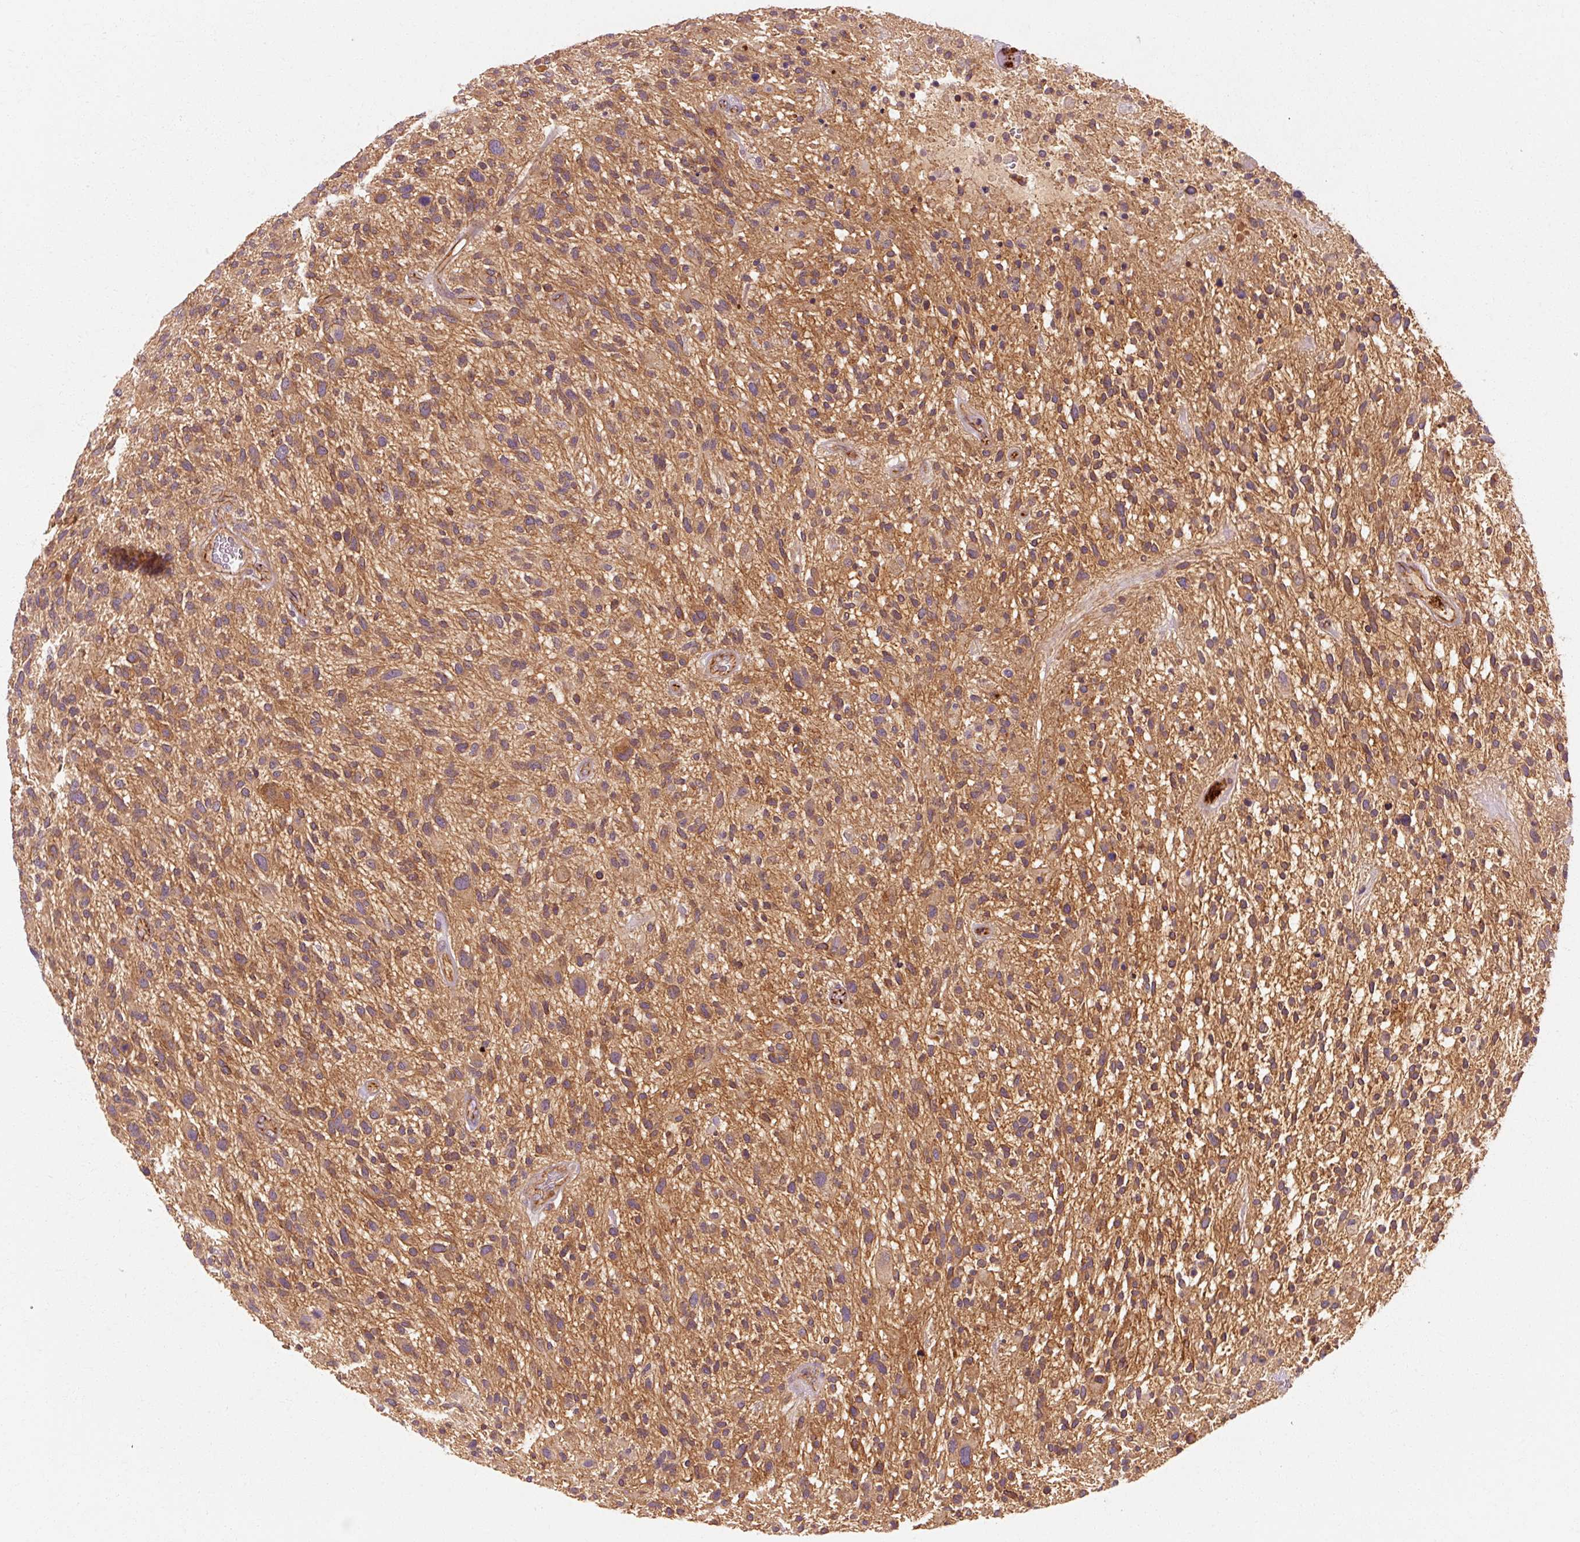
{"staining": {"intensity": "weak", "quantity": ">75%", "location": "cytoplasmic/membranous"}, "tissue": "glioma", "cell_type": "Tumor cells", "image_type": "cancer", "snomed": [{"axis": "morphology", "description": "Glioma, malignant, High grade"}, {"axis": "topography", "description": "Brain"}], "caption": "High-grade glioma (malignant) was stained to show a protein in brown. There is low levels of weak cytoplasmic/membranous expression in approximately >75% of tumor cells. (DAB IHC with brightfield microscopy, high magnification).", "gene": "CTNNA1", "patient": {"sex": "male", "age": 47}}